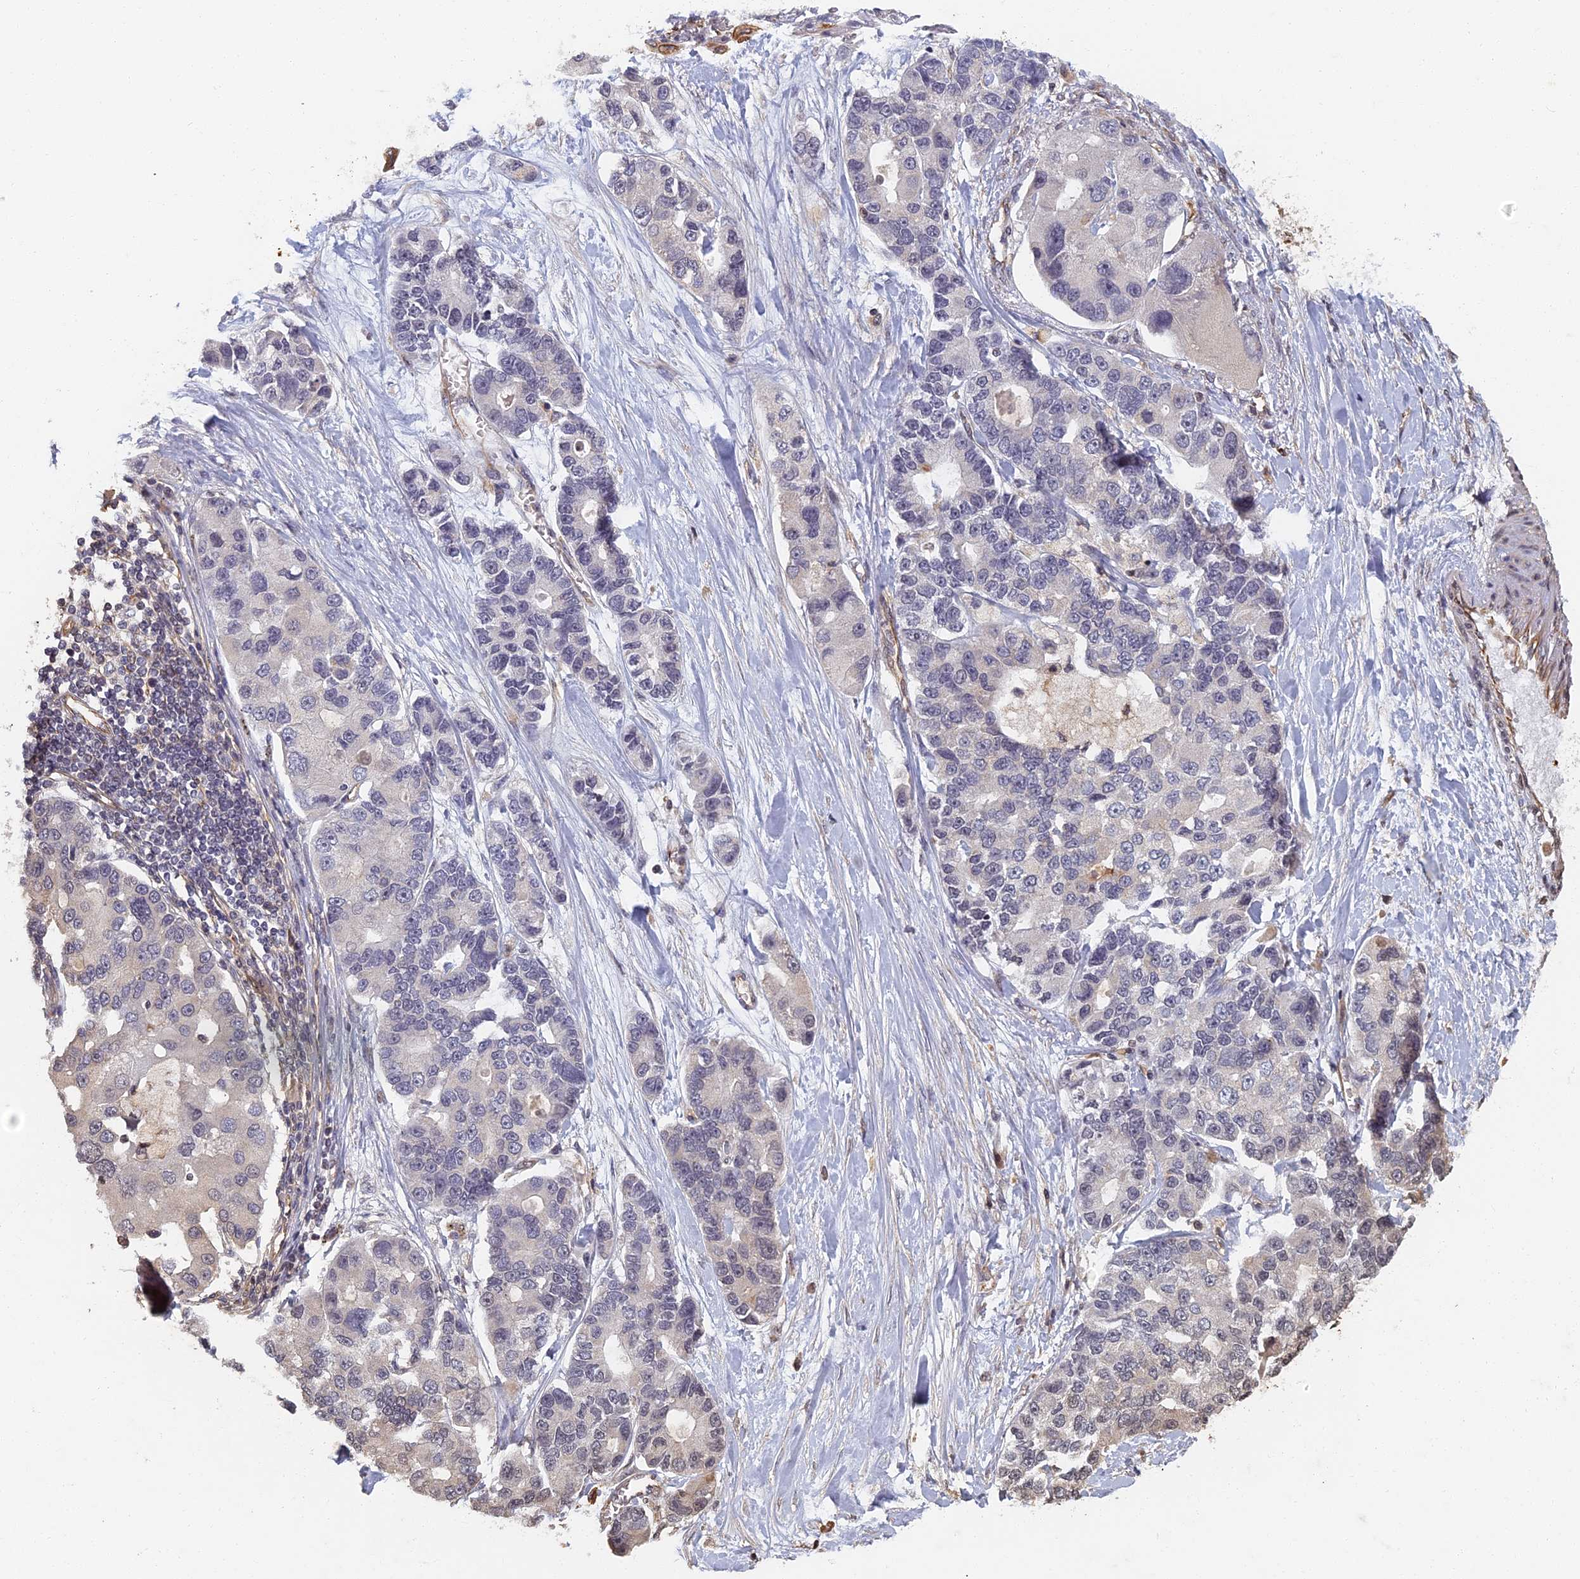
{"staining": {"intensity": "negative", "quantity": "none", "location": "none"}, "tissue": "lung cancer", "cell_type": "Tumor cells", "image_type": "cancer", "snomed": [{"axis": "morphology", "description": "Adenocarcinoma, NOS"}, {"axis": "topography", "description": "Lung"}], "caption": "DAB immunohistochemical staining of human lung cancer shows no significant expression in tumor cells. (DAB (3,3'-diaminobenzidine) immunohistochemistry (IHC), high magnification).", "gene": "ABCB10", "patient": {"sex": "female", "age": 54}}